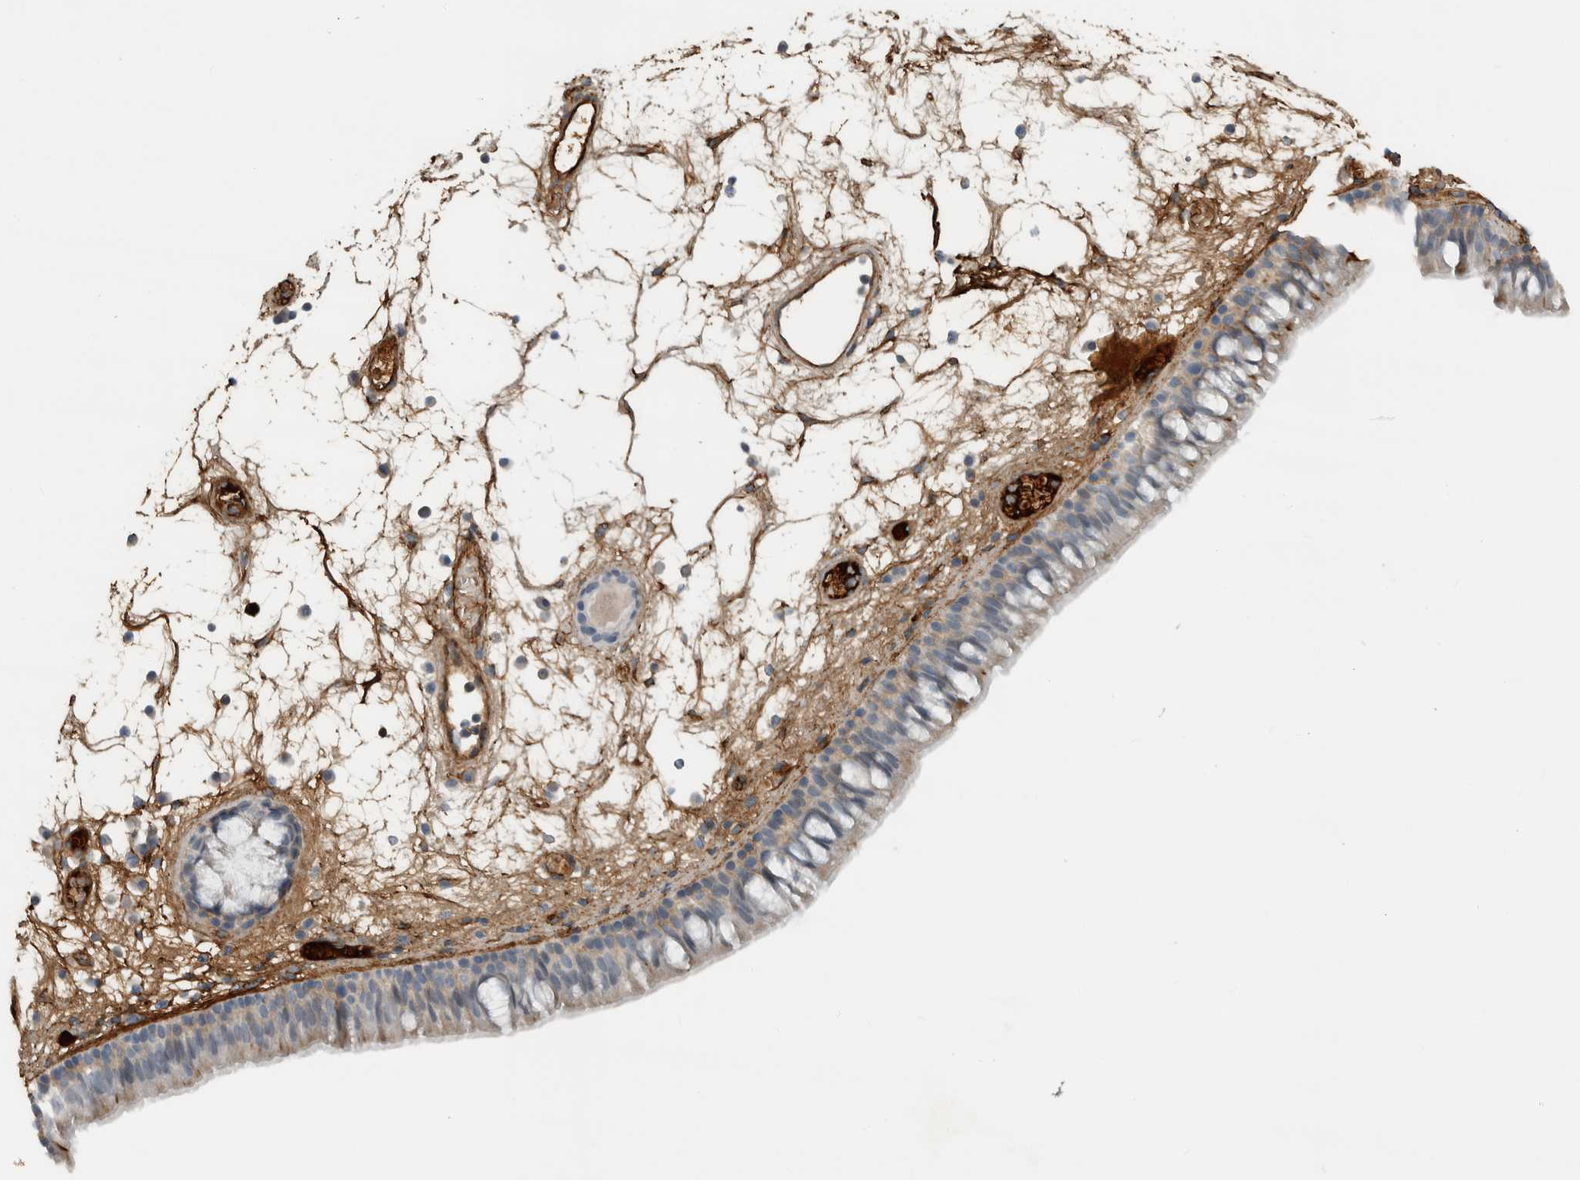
{"staining": {"intensity": "weak", "quantity": "25%-75%", "location": "cytoplasmic/membranous"}, "tissue": "nasopharynx", "cell_type": "Respiratory epithelial cells", "image_type": "normal", "snomed": [{"axis": "morphology", "description": "Normal tissue, NOS"}, {"axis": "morphology", "description": "Inflammation, NOS"}, {"axis": "morphology", "description": "Malignant melanoma, Metastatic site"}, {"axis": "topography", "description": "Nasopharynx"}], "caption": "Respiratory epithelial cells reveal low levels of weak cytoplasmic/membranous positivity in approximately 25%-75% of cells in benign nasopharynx. The staining was performed using DAB, with brown indicating positive protein expression. Nuclei are stained blue with hematoxylin.", "gene": "FN1", "patient": {"sex": "male", "age": 70}}